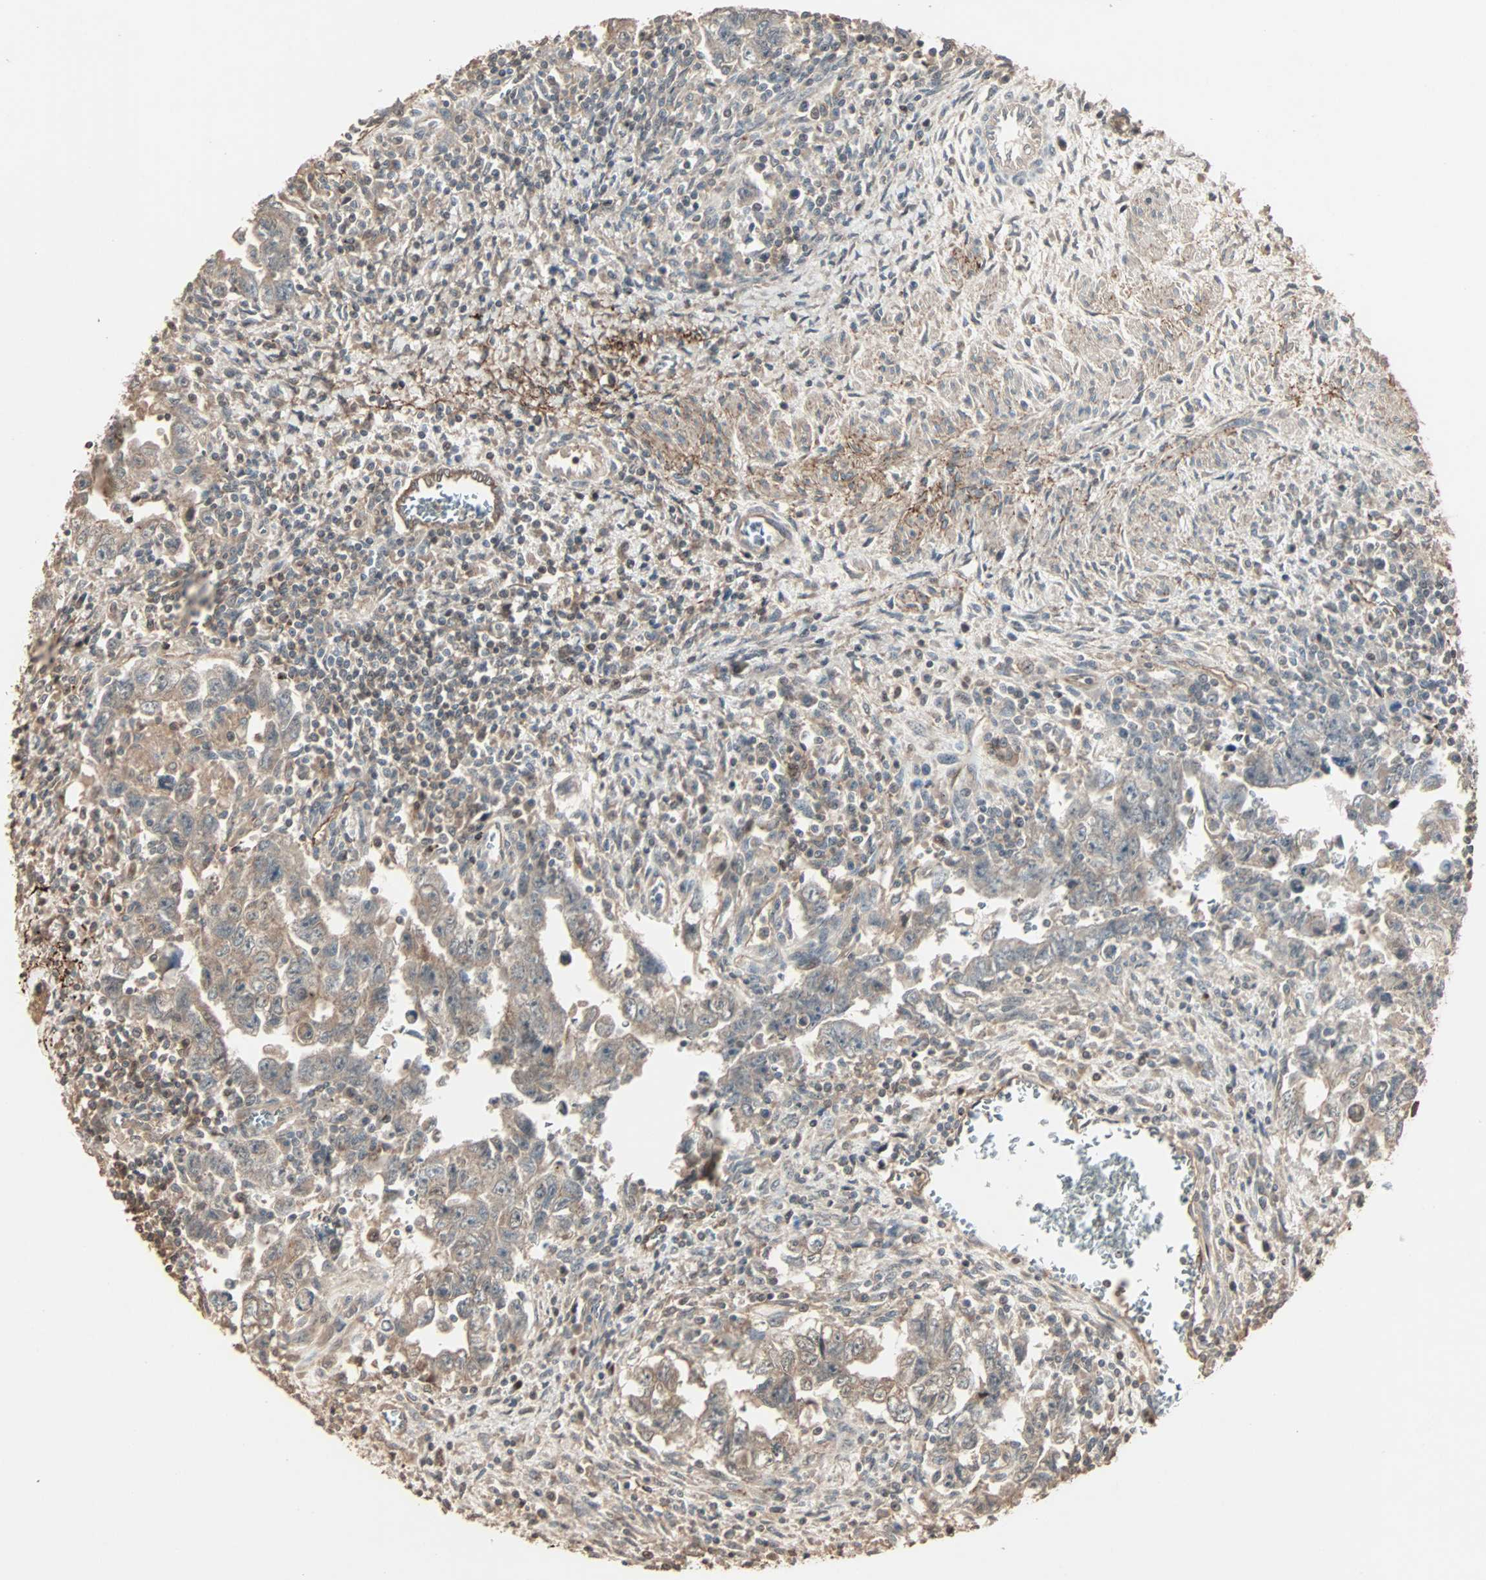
{"staining": {"intensity": "weak", "quantity": ">75%", "location": "cytoplasmic/membranous"}, "tissue": "testis cancer", "cell_type": "Tumor cells", "image_type": "cancer", "snomed": [{"axis": "morphology", "description": "Carcinoma, Embryonal, NOS"}, {"axis": "topography", "description": "Testis"}], "caption": "Immunohistochemistry (IHC) image of neoplastic tissue: human testis embryonal carcinoma stained using immunohistochemistry (IHC) exhibits low levels of weak protein expression localized specifically in the cytoplasmic/membranous of tumor cells, appearing as a cytoplasmic/membranous brown color.", "gene": "CALCRL", "patient": {"sex": "male", "age": 28}}